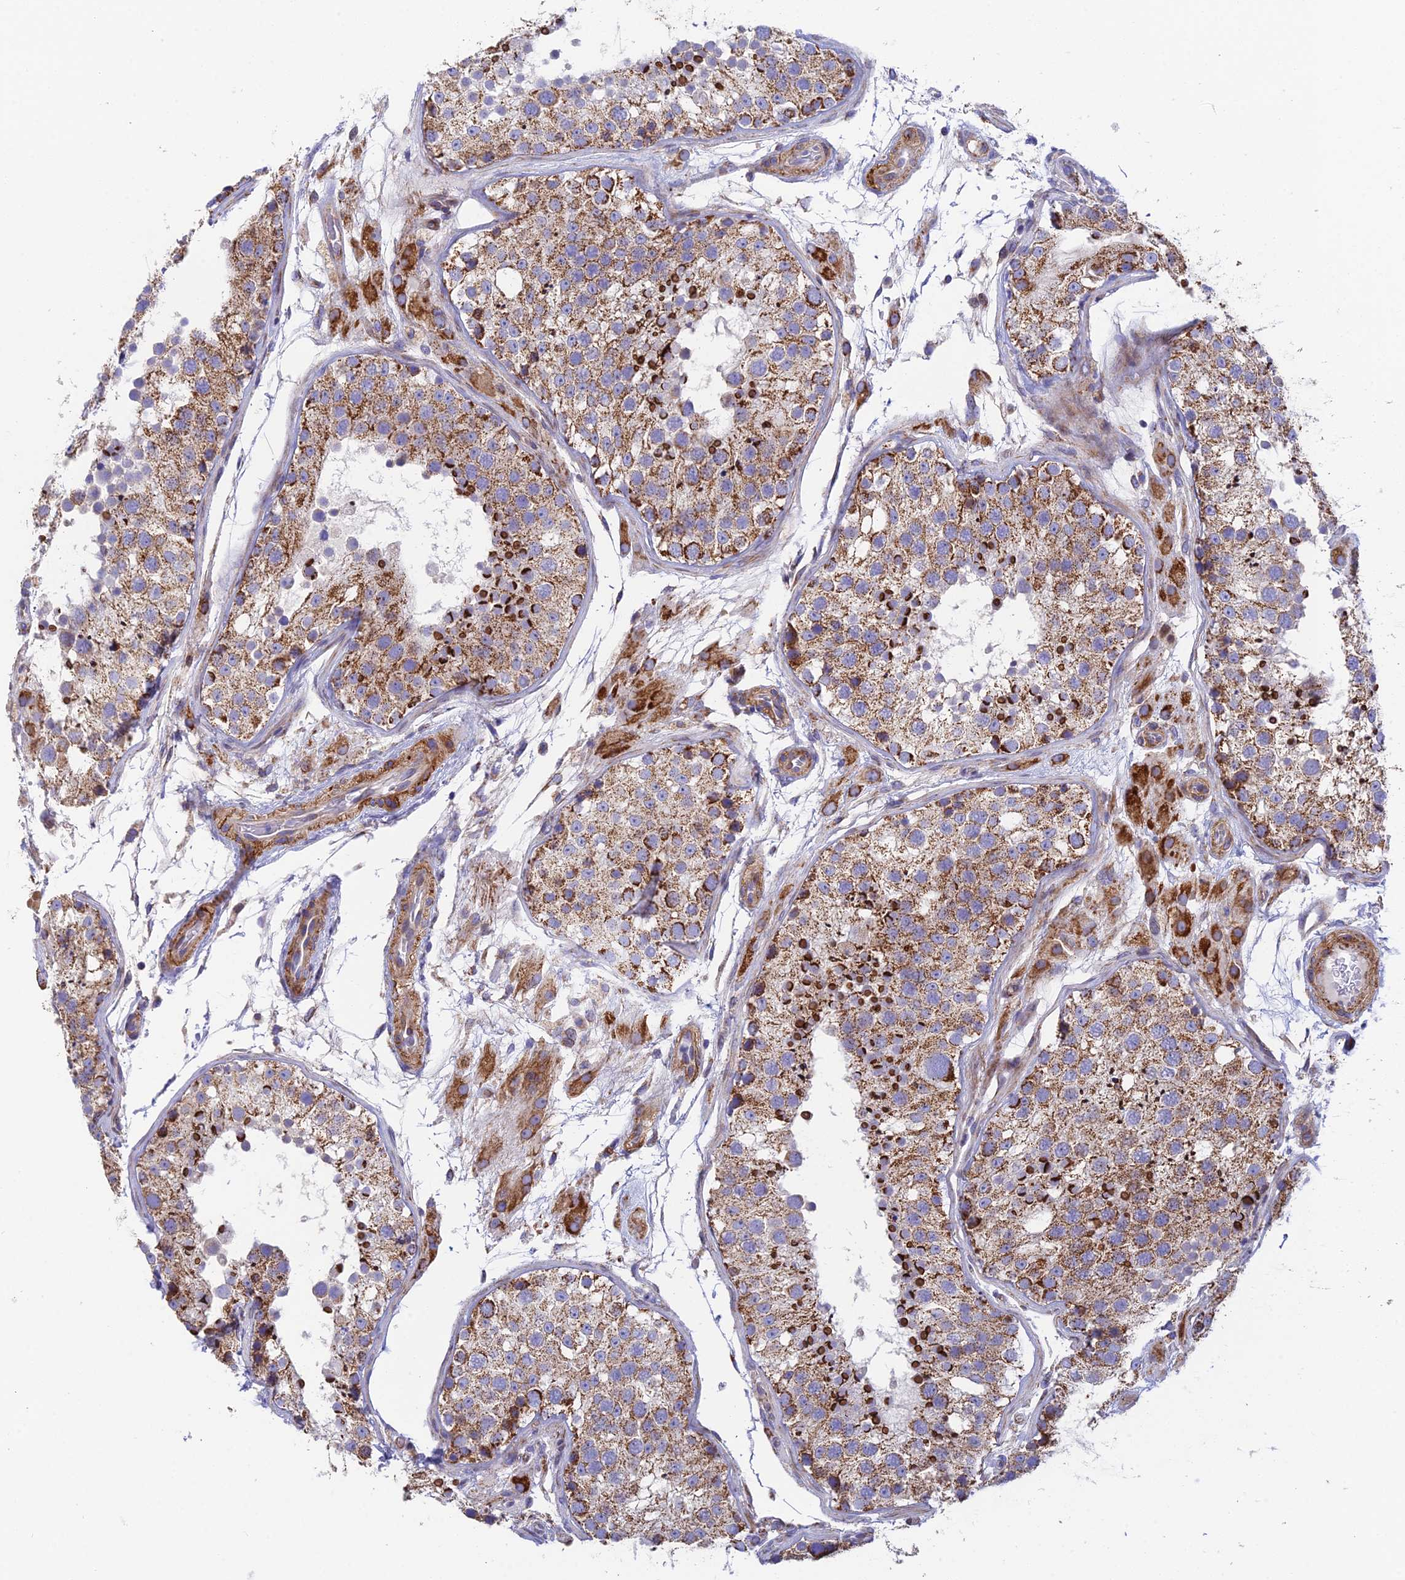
{"staining": {"intensity": "strong", "quantity": ">75%", "location": "cytoplasmic/membranous"}, "tissue": "testis", "cell_type": "Cells in seminiferous ducts", "image_type": "normal", "snomed": [{"axis": "morphology", "description": "Normal tissue, NOS"}, {"axis": "topography", "description": "Testis"}], "caption": "Testis stained for a protein demonstrates strong cytoplasmic/membranous positivity in cells in seminiferous ducts. (DAB = brown stain, brightfield microscopy at high magnification).", "gene": "CSPG4", "patient": {"sex": "male", "age": 26}}